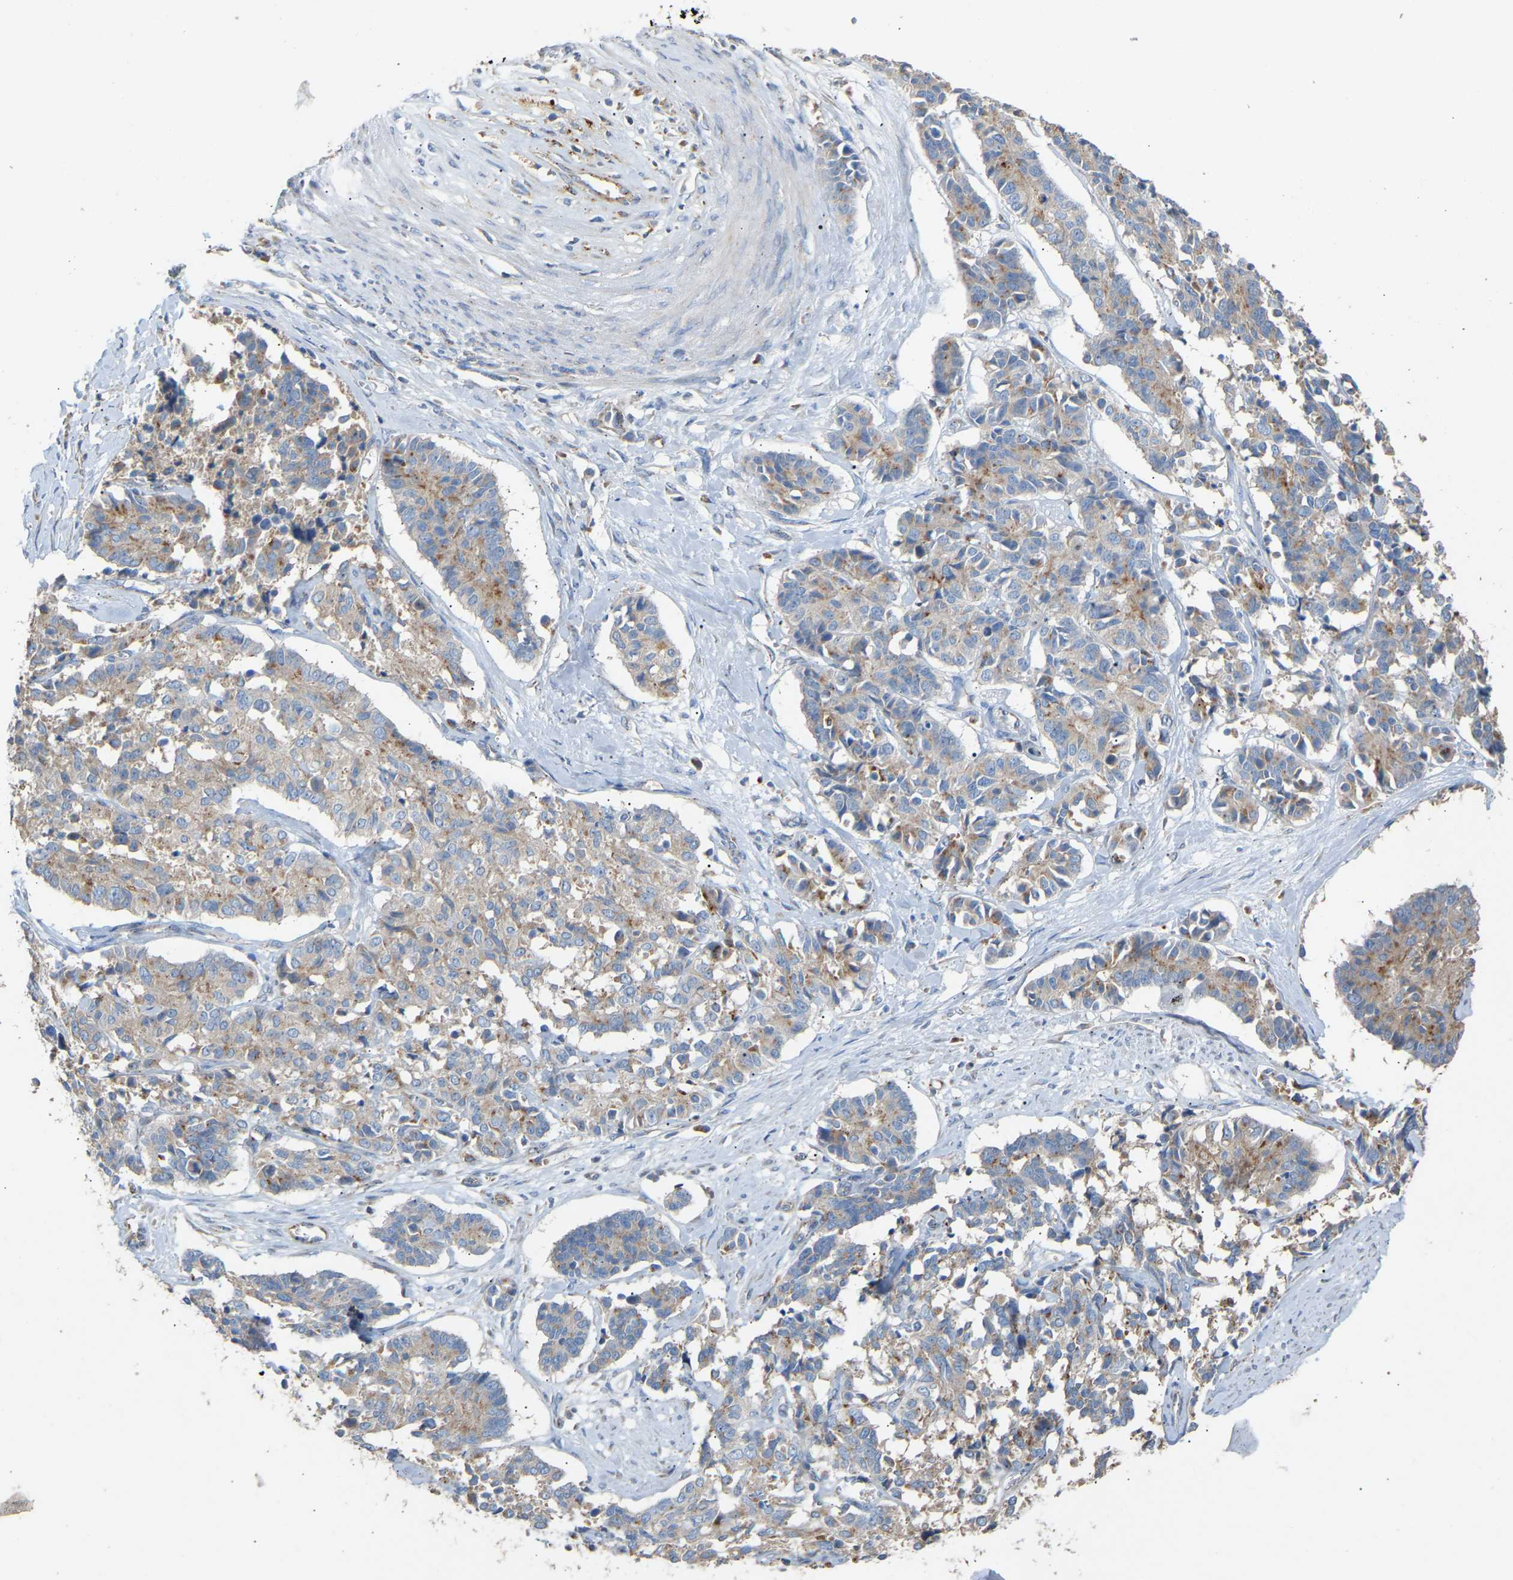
{"staining": {"intensity": "weak", "quantity": "<25%", "location": "cytoplasmic/membranous"}, "tissue": "cervical cancer", "cell_type": "Tumor cells", "image_type": "cancer", "snomed": [{"axis": "morphology", "description": "Squamous cell carcinoma, NOS"}, {"axis": "topography", "description": "Cervix"}], "caption": "This is an immunohistochemistry image of cervical cancer (squamous cell carcinoma). There is no positivity in tumor cells.", "gene": "RGP1", "patient": {"sex": "female", "age": 35}}